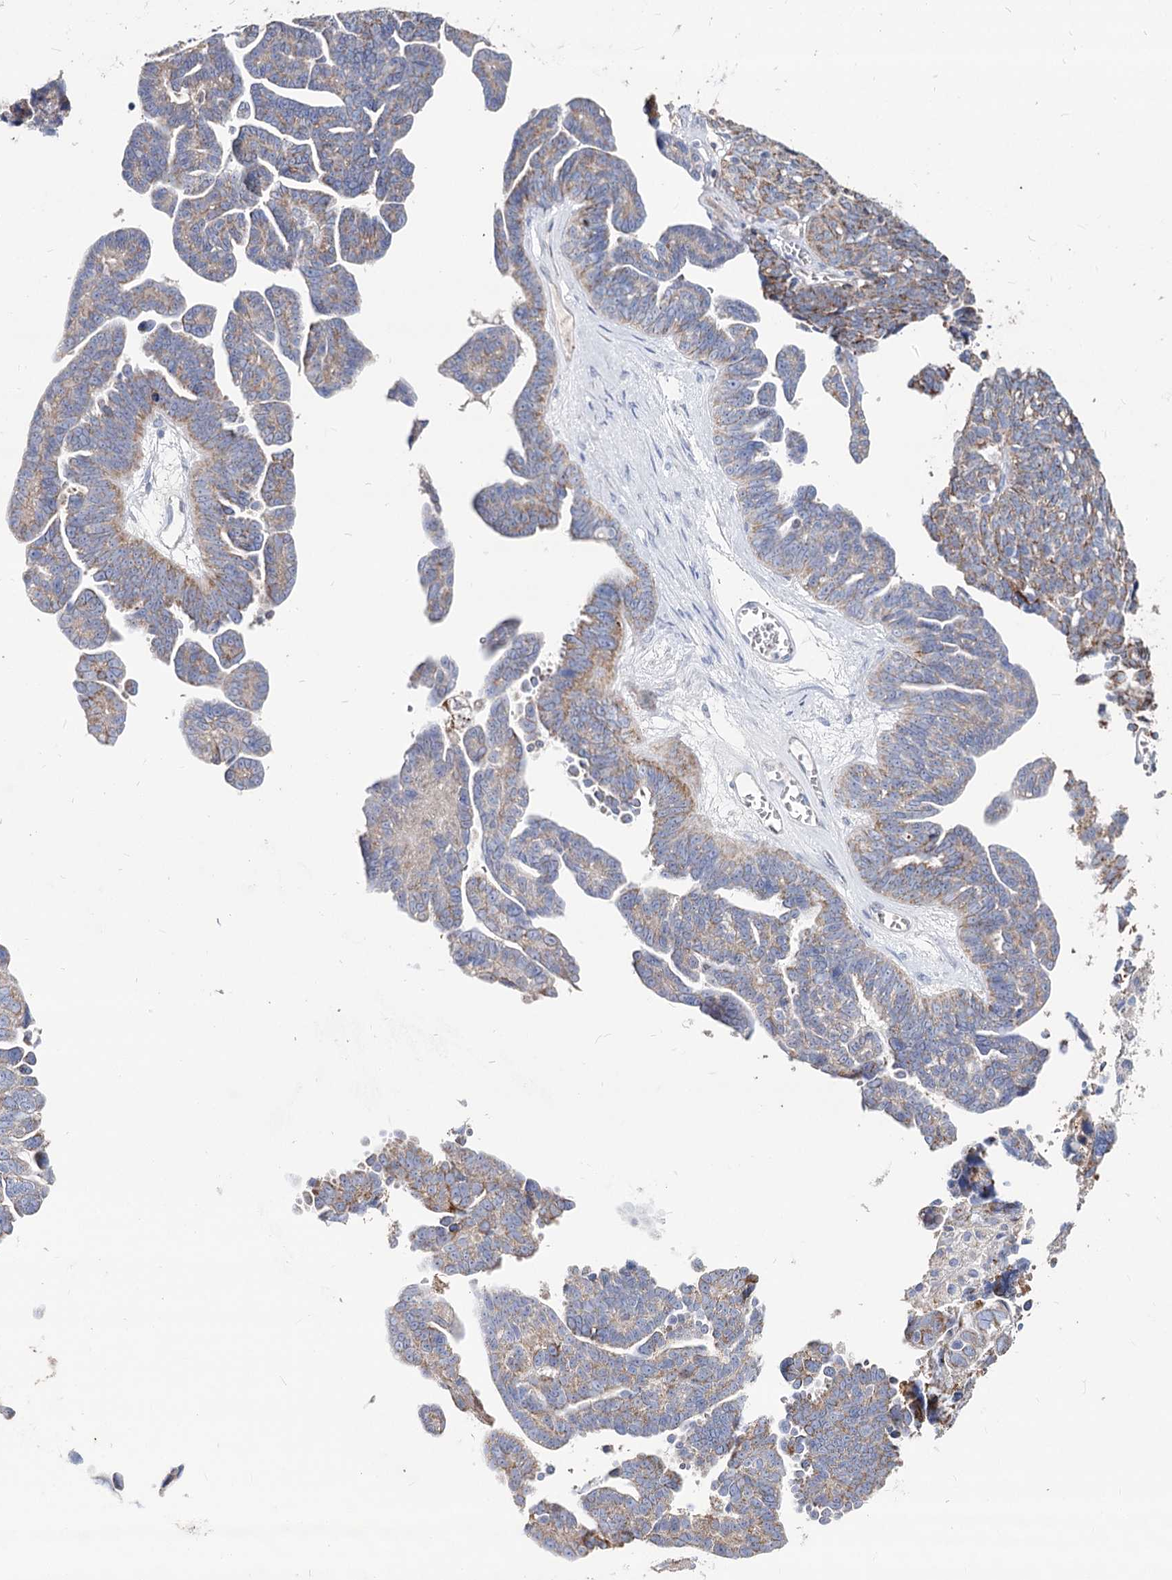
{"staining": {"intensity": "moderate", "quantity": "25%-75%", "location": "cytoplasmic/membranous"}, "tissue": "ovarian cancer", "cell_type": "Tumor cells", "image_type": "cancer", "snomed": [{"axis": "morphology", "description": "Cystadenocarcinoma, serous, NOS"}, {"axis": "topography", "description": "Ovary"}], "caption": "DAB immunohistochemical staining of human ovarian serous cystadenocarcinoma shows moderate cytoplasmic/membranous protein expression in approximately 25%-75% of tumor cells.", "gene": "MCCC2", "patient": {"sex": "female", "age": 79}}